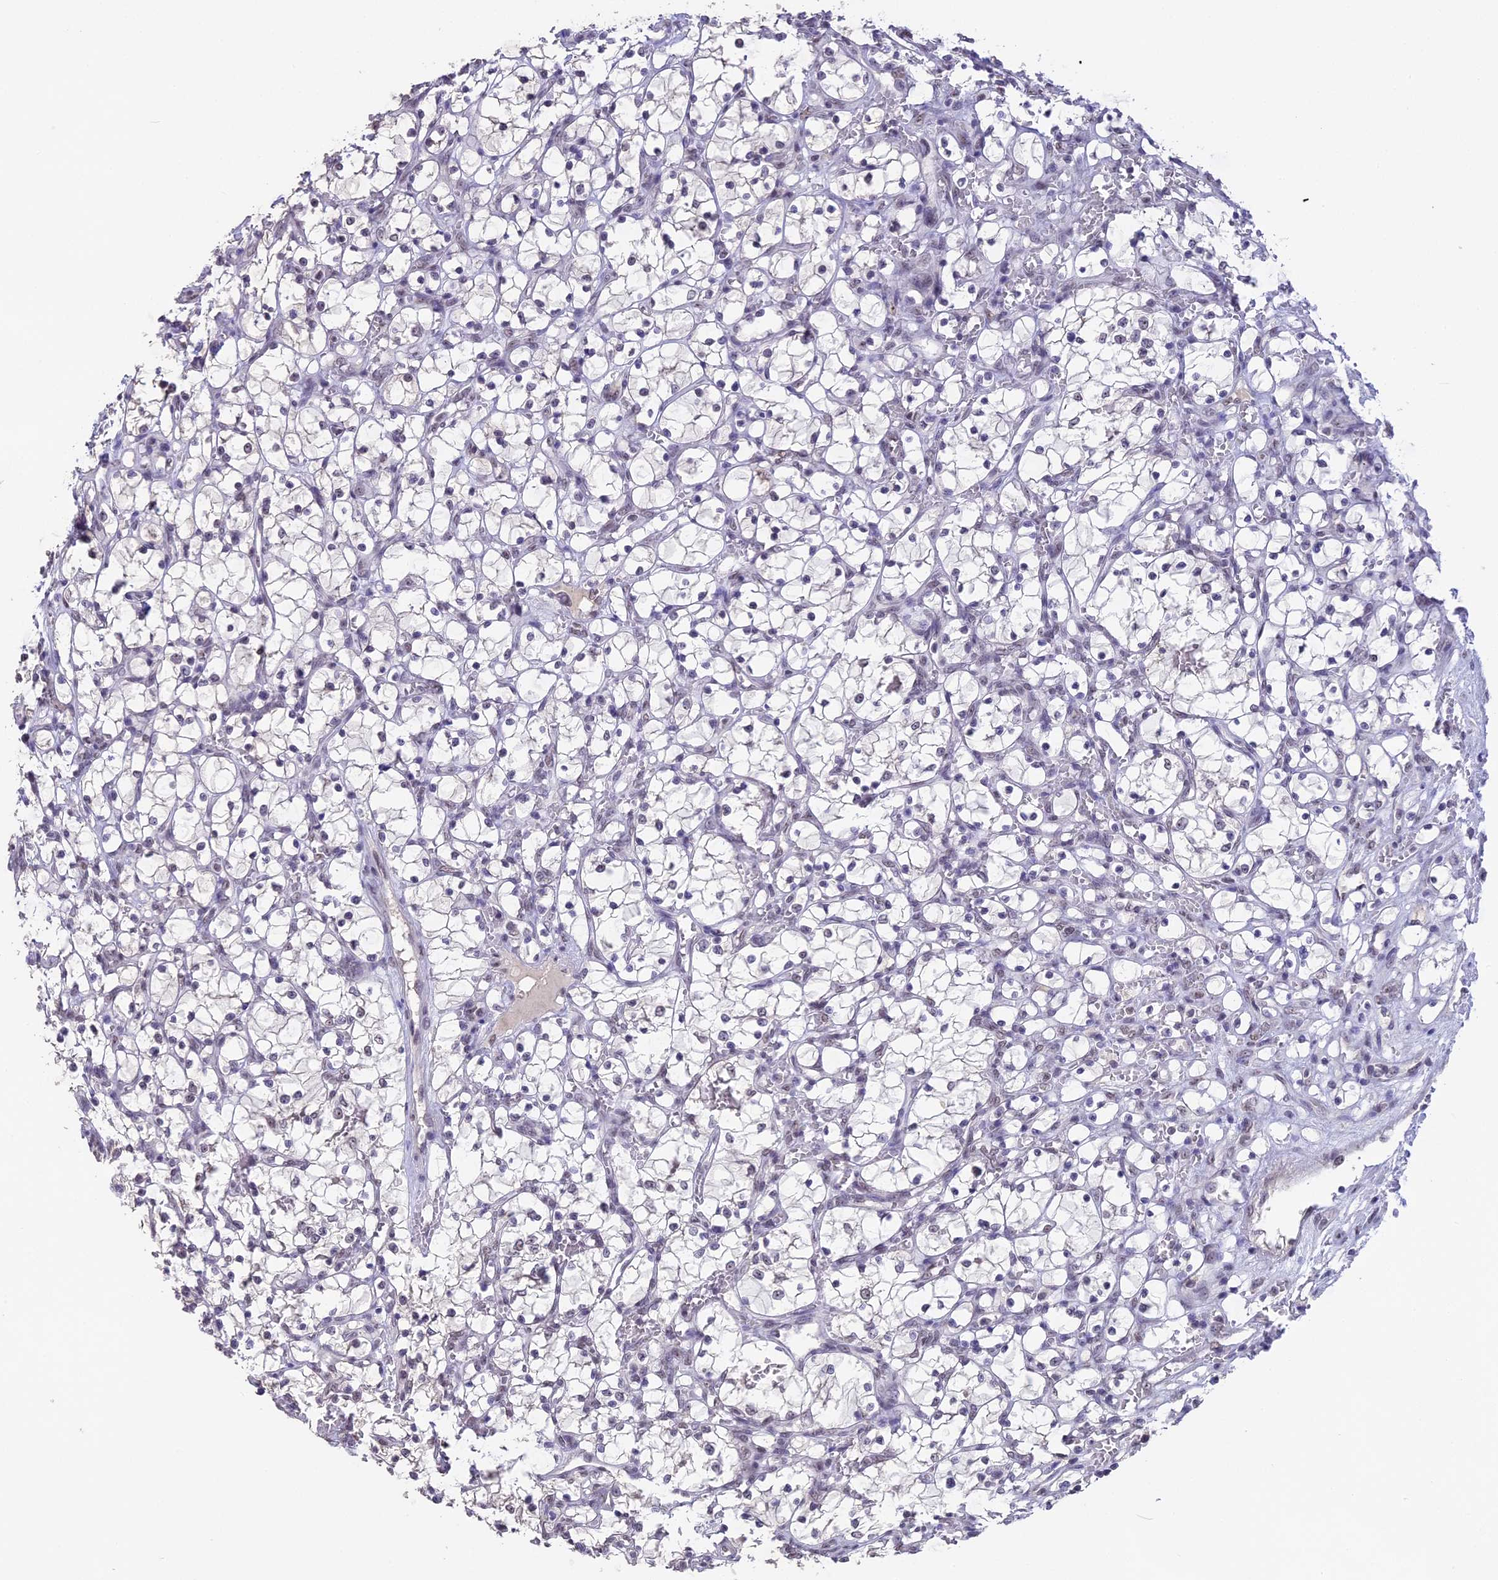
{"staining": {"intensity": "negative", "quantity": "none", "location": "none"}, "tissue": "renal cancer", "cell_type": "Tumor cells", "image_type": "cancer", "snomed": [{"axis": "morphology", "description": "Adenocarcinoma, NOS"}, {"axis": "topography", "description": "Kidney"}], "caption": "The immunohistochemistry (IHC) histopathology image has no significant expression in tumor cells of renal cancer tissue. Nuclei are stained in blue.", "gene": "SETD2", "patient": {"sex": "female", "age": 69}}